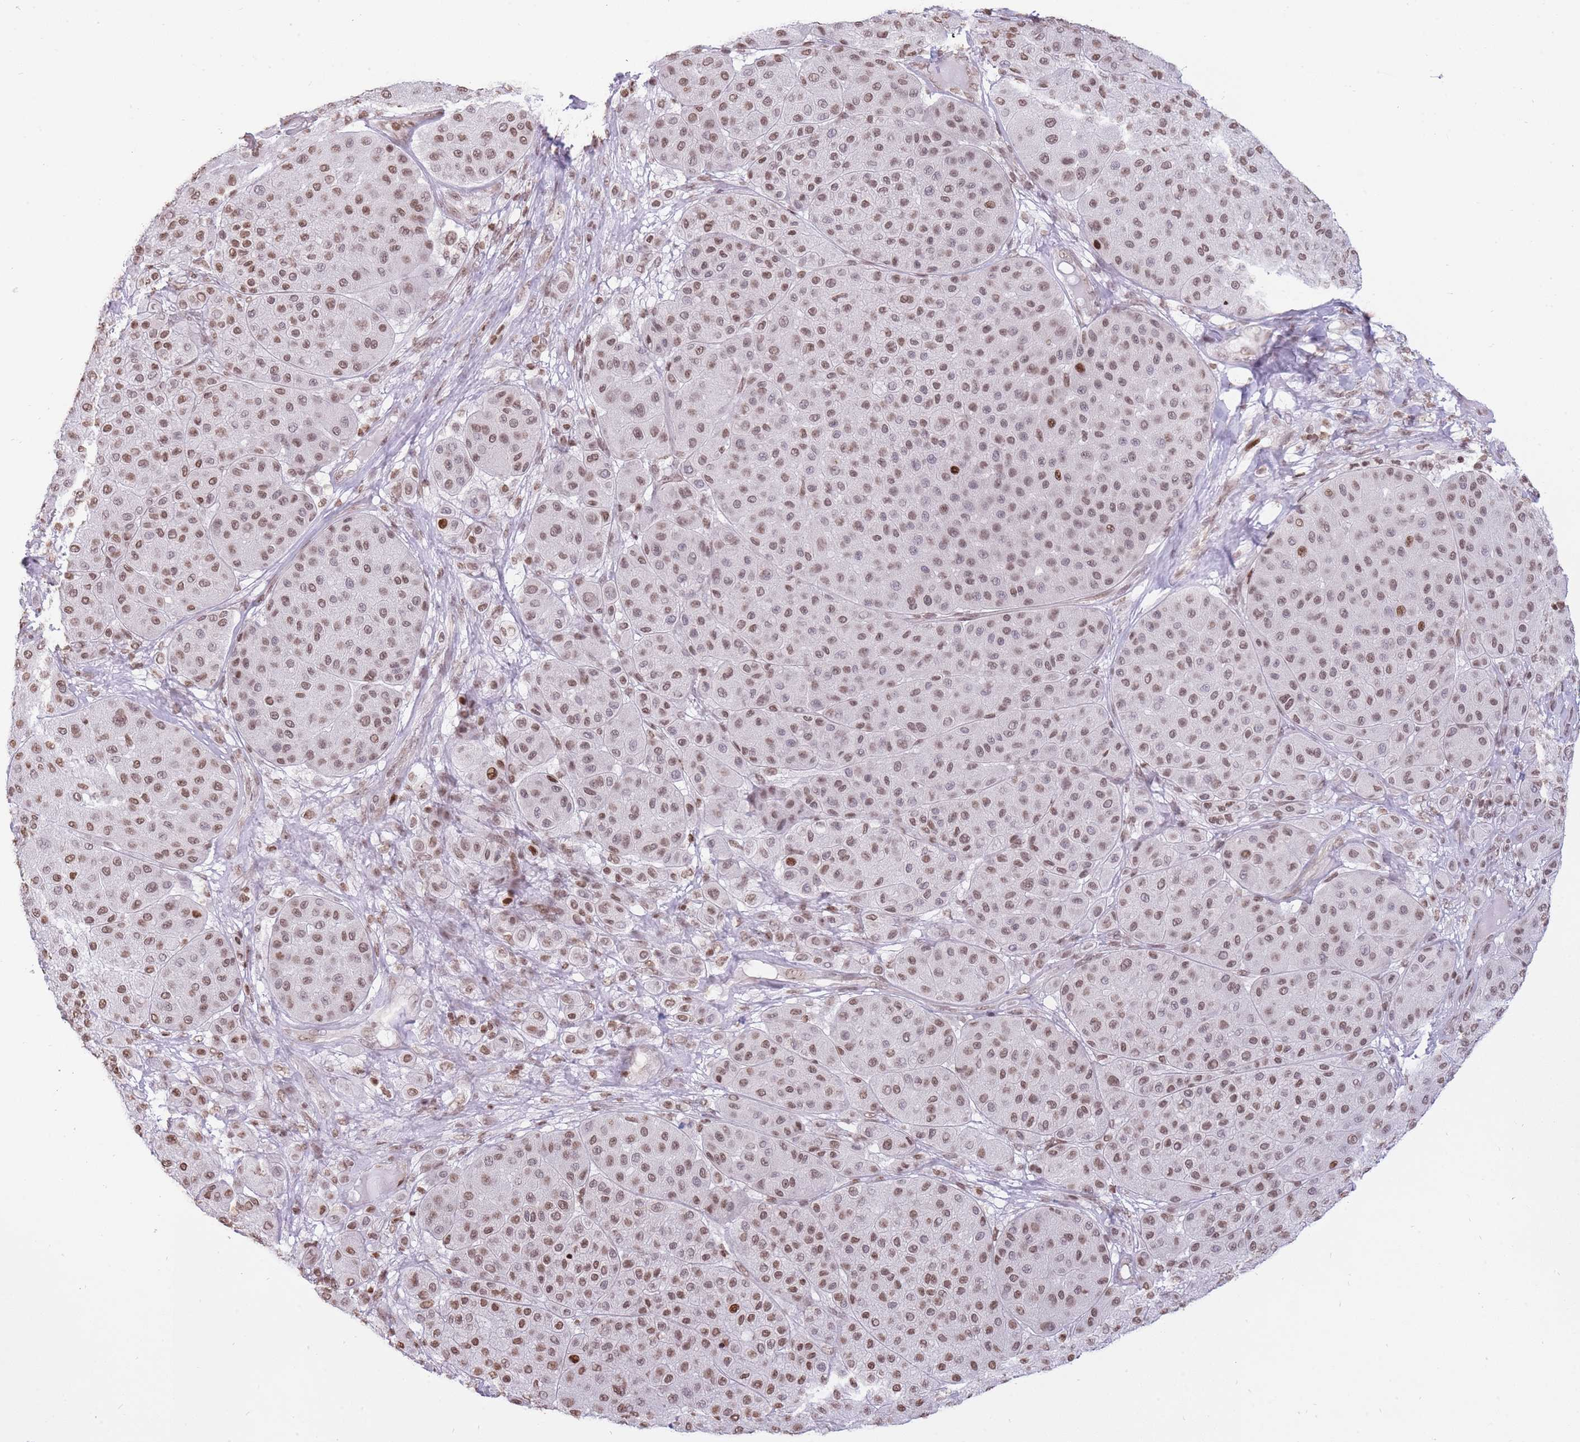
{"staining": {"intensity": "moderate", "quantity": ">75%", "location": "nuclear"}, "tissue": "melanoma", "cell_type": "Tumor cells", "image_type": "cancer", "snomed": [{"axis": "morphology", "description": "Malignant melanoma, Metastatic site"}, {"axis": "topography", "description": "Smooth muscle"}], "caption": "Immunohistochemical staining of human melanoma exhibits medium levels of moderate nuclear expression in about >75% of tumor cells.", "gene": "SHISAL1", "patient": {"sex": "male", "age": 41}}